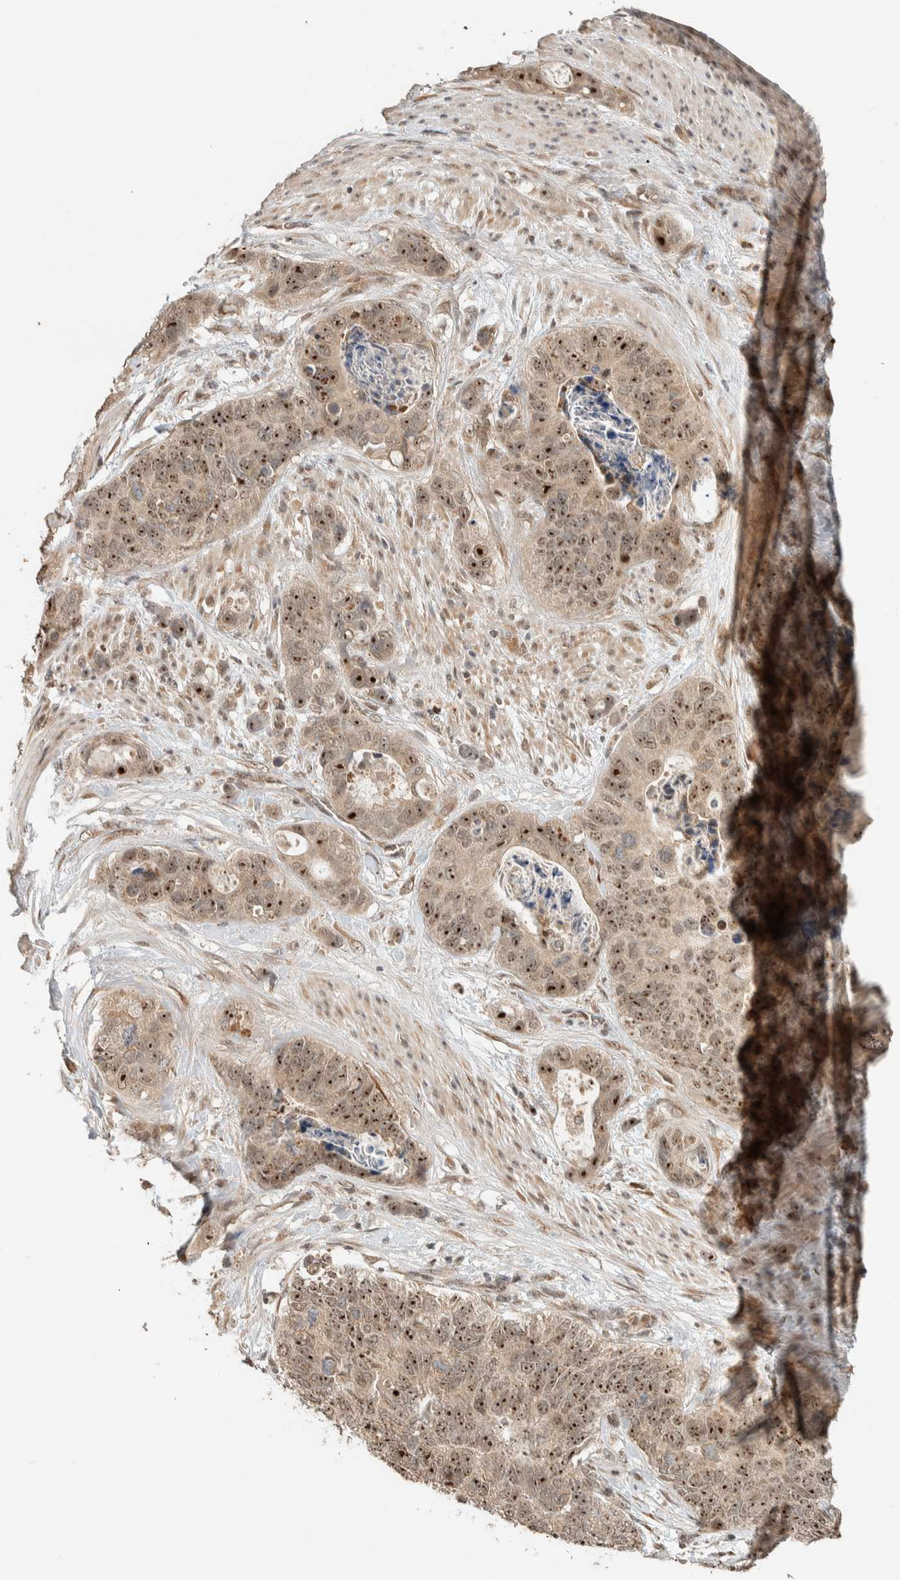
{"staining": {"intensity": "strong", "quantity": ">75%", "location": "cytoplasmic/membranous,nuclear"}, "tissue": "stomach cancer", "cell_type": "Tumor cells", "image_type": "cancer", "snomed": [{"axis": "morphology", "description": "Normal tissue, NOS"}, {"axis": "morphology", "description": "Adenocarcinoma, NOS"}, {"axis": "topography", "description": "Stomach"}], "caption": "DAB (3,3'-diaminobenzidine) immunohistochemical staining of human adenocarcinoma (stomach) shows strong cytoplasmic/membranous and nuclear protein staining in about >75% of tumor cells.", "gene": "ZBTB2", "patient": {"sex": "female", "age": 89}}